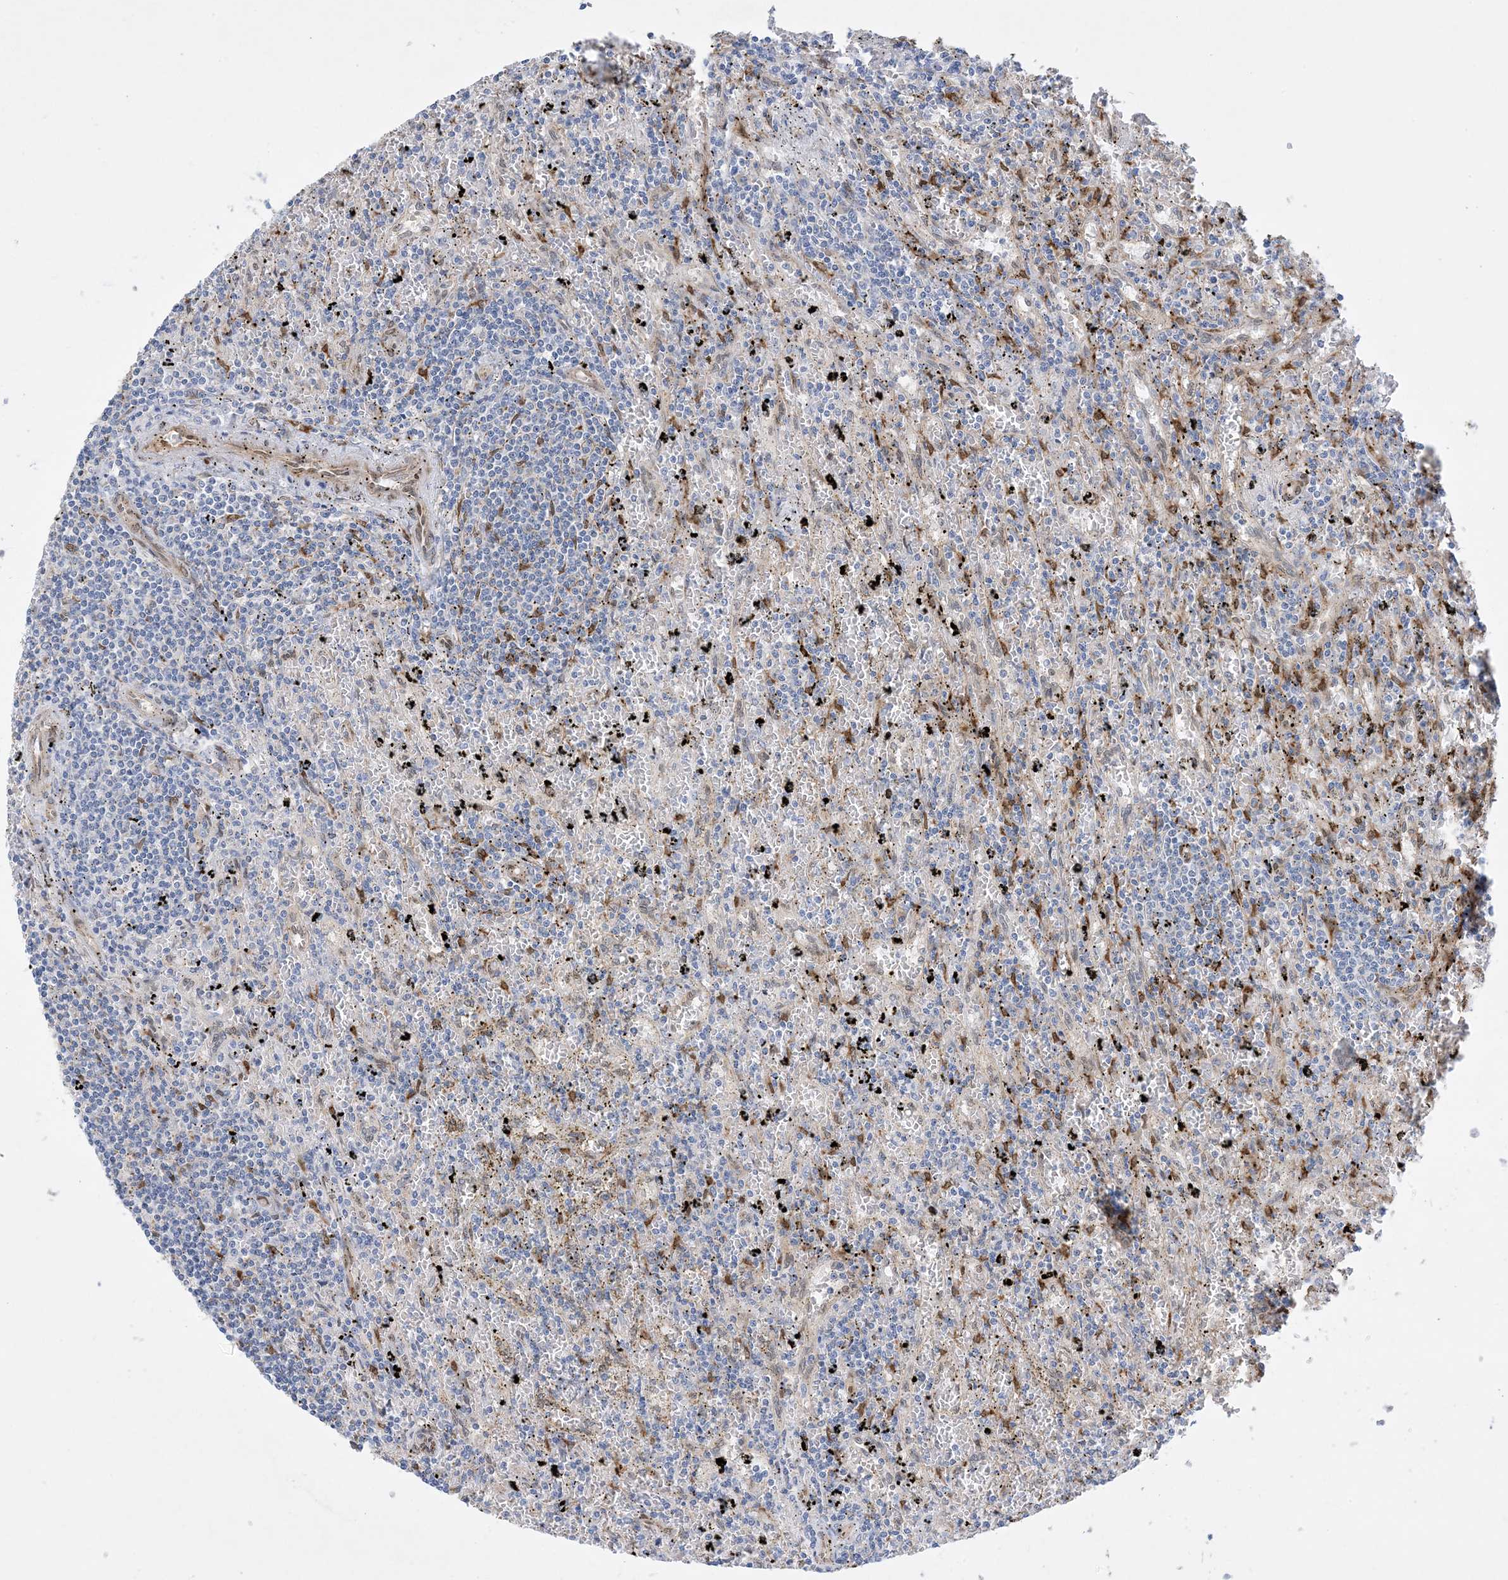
{"staining": {"intensity": "negative", "quantity": "none", "location": "none"}, "tissue": "lymphoma", "cell_type": "Tumor cells", "image_type": "cancer", "snomed": [{"axis": "morphology", "description": "Malignant lymphoma, non-Hodgkin's type, Low grade"}, {"axis": "topography", "description": "Spleen"}], "caption": "Tumor cells are negative for brown protein staining in low-grade malignant lymphoma, non-Hodgkin's type.", "gene": "RBMS3", "patient": {"sex": "male", "age": 76}}